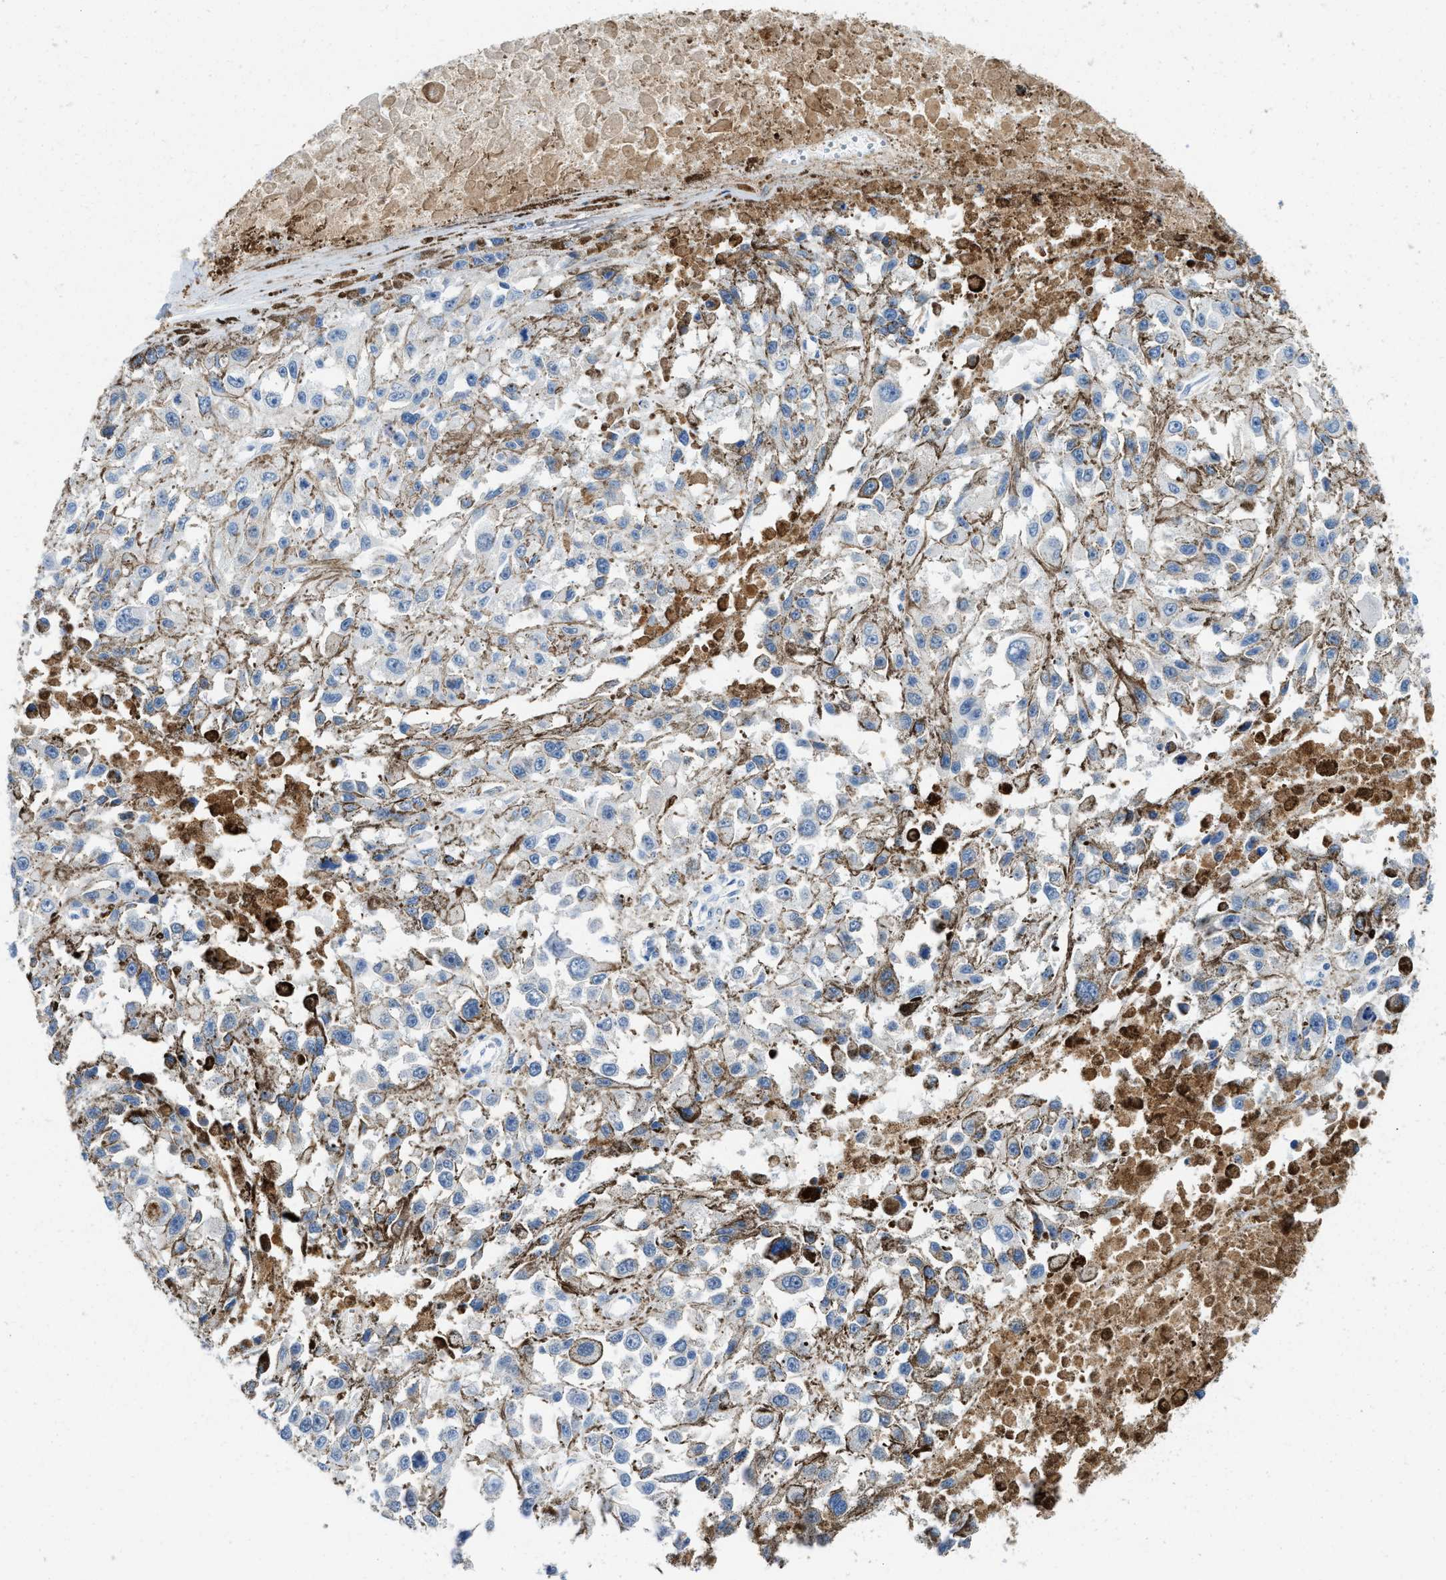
{"staining": {"intensity": "negative", "quantity": "none", "location": "none"}, "tissue": "melanoma", "cell_type": "Tumor cells", "image_type": "cancer", "snomed": [{"axis": "morphology", "description": "Malignant melanoma, Metastatic site"}, {"axis": "topography", "description": "Lymph node"}], "caption": "Immunohistochemistry (IHC) image of malignant melanoma (metastatic site) stained for a protein (brown), which shows no expression in tumor cells.", "gene": "CD226", "patient": {"sex": "male", "age": 59}}